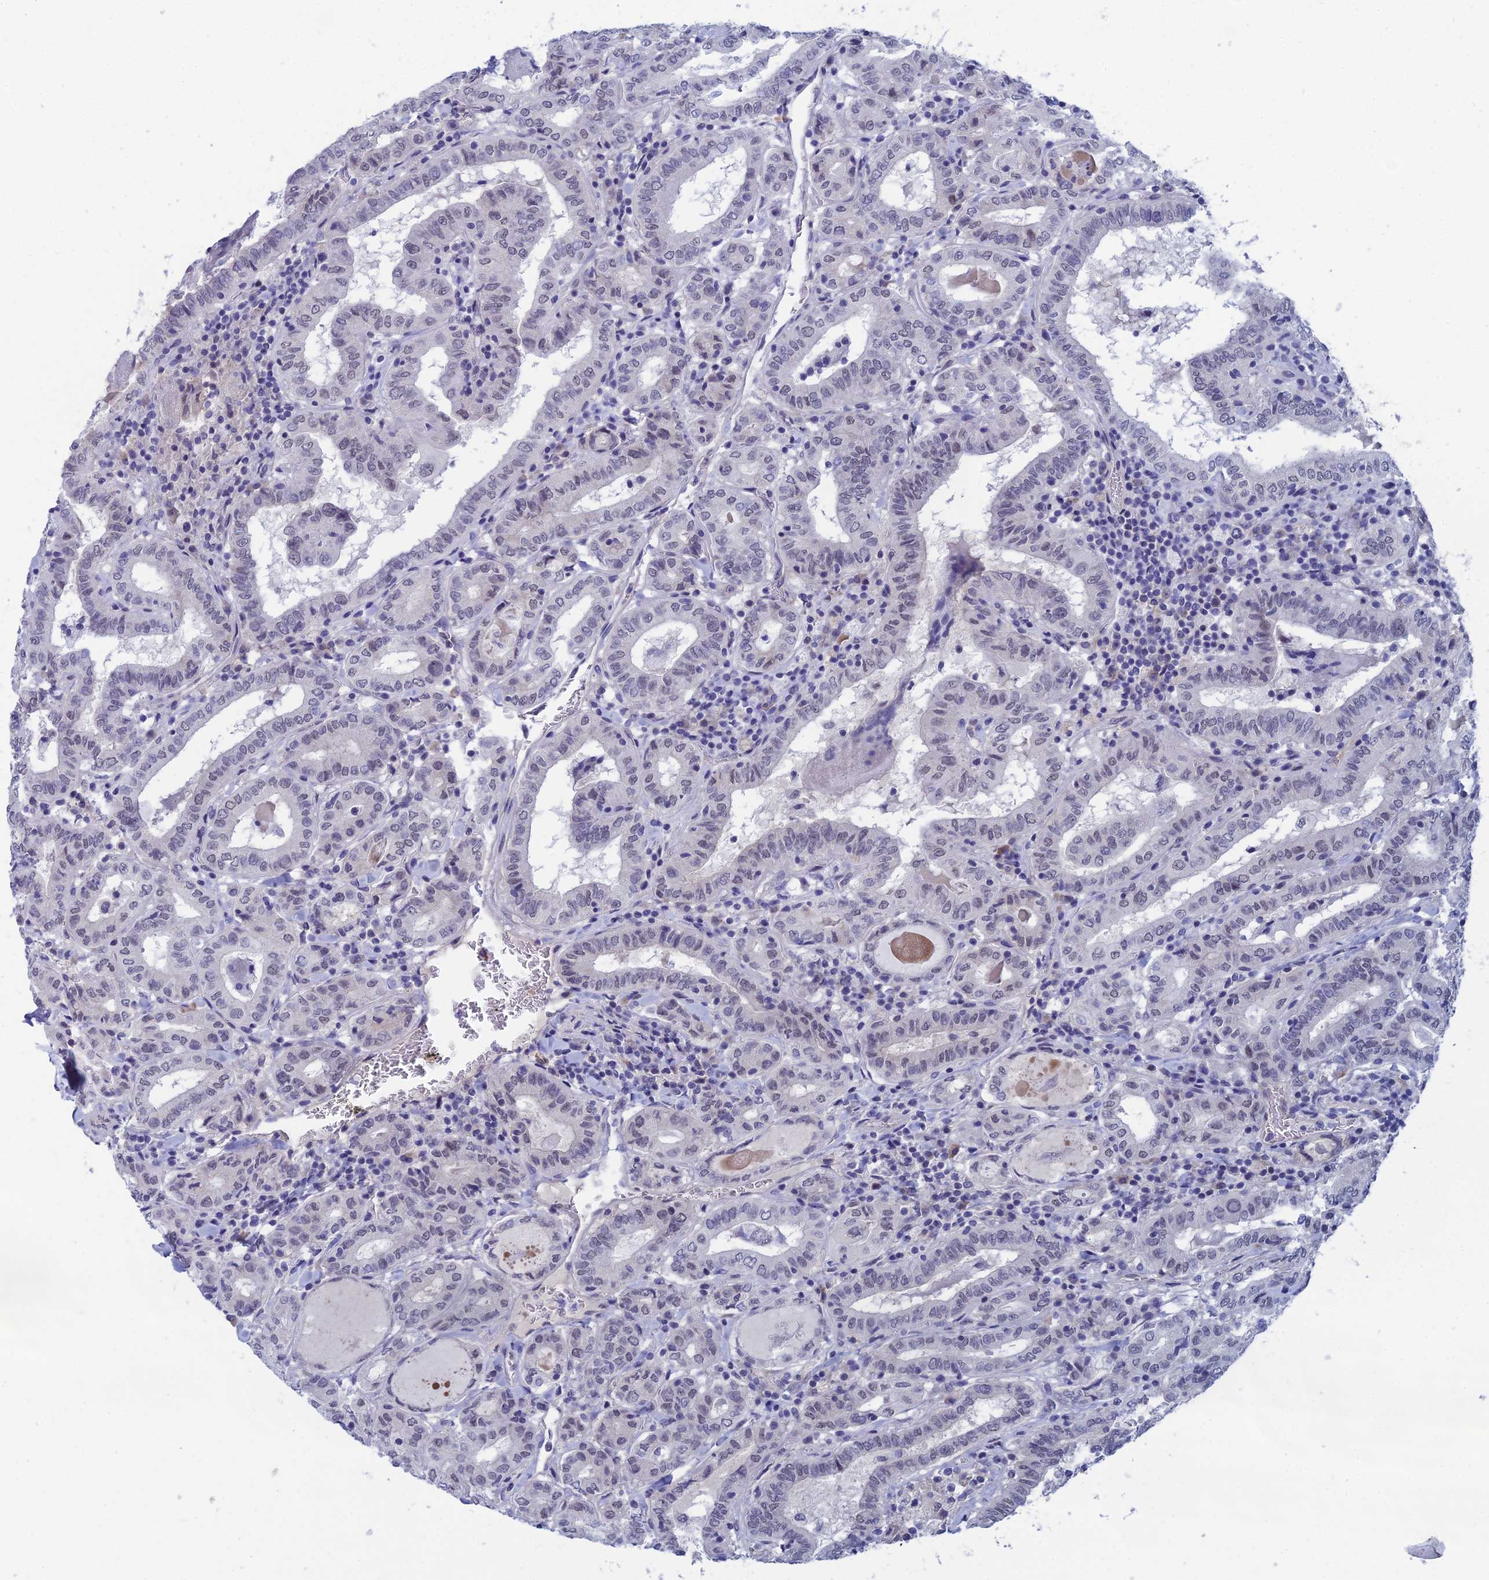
{"staining": {"intensity": "negative", "quantity": "none", "location": "none"}, "tissue": "thyroid cancer", "cell_type": "Tumor cells", "image_type": "cancer", "snomed": [{"axis": "morphology", "description": "Papillary adenocarcinoma, NOS"}, {"axis": "topography", "description": "Thyroid gland"}], "caption": "There is no significant positivity in tumor cells of papillary adenocarcinoma (thyroid).", "gene": "NABP2", "patient": {"sex": "female", "age": 72}}